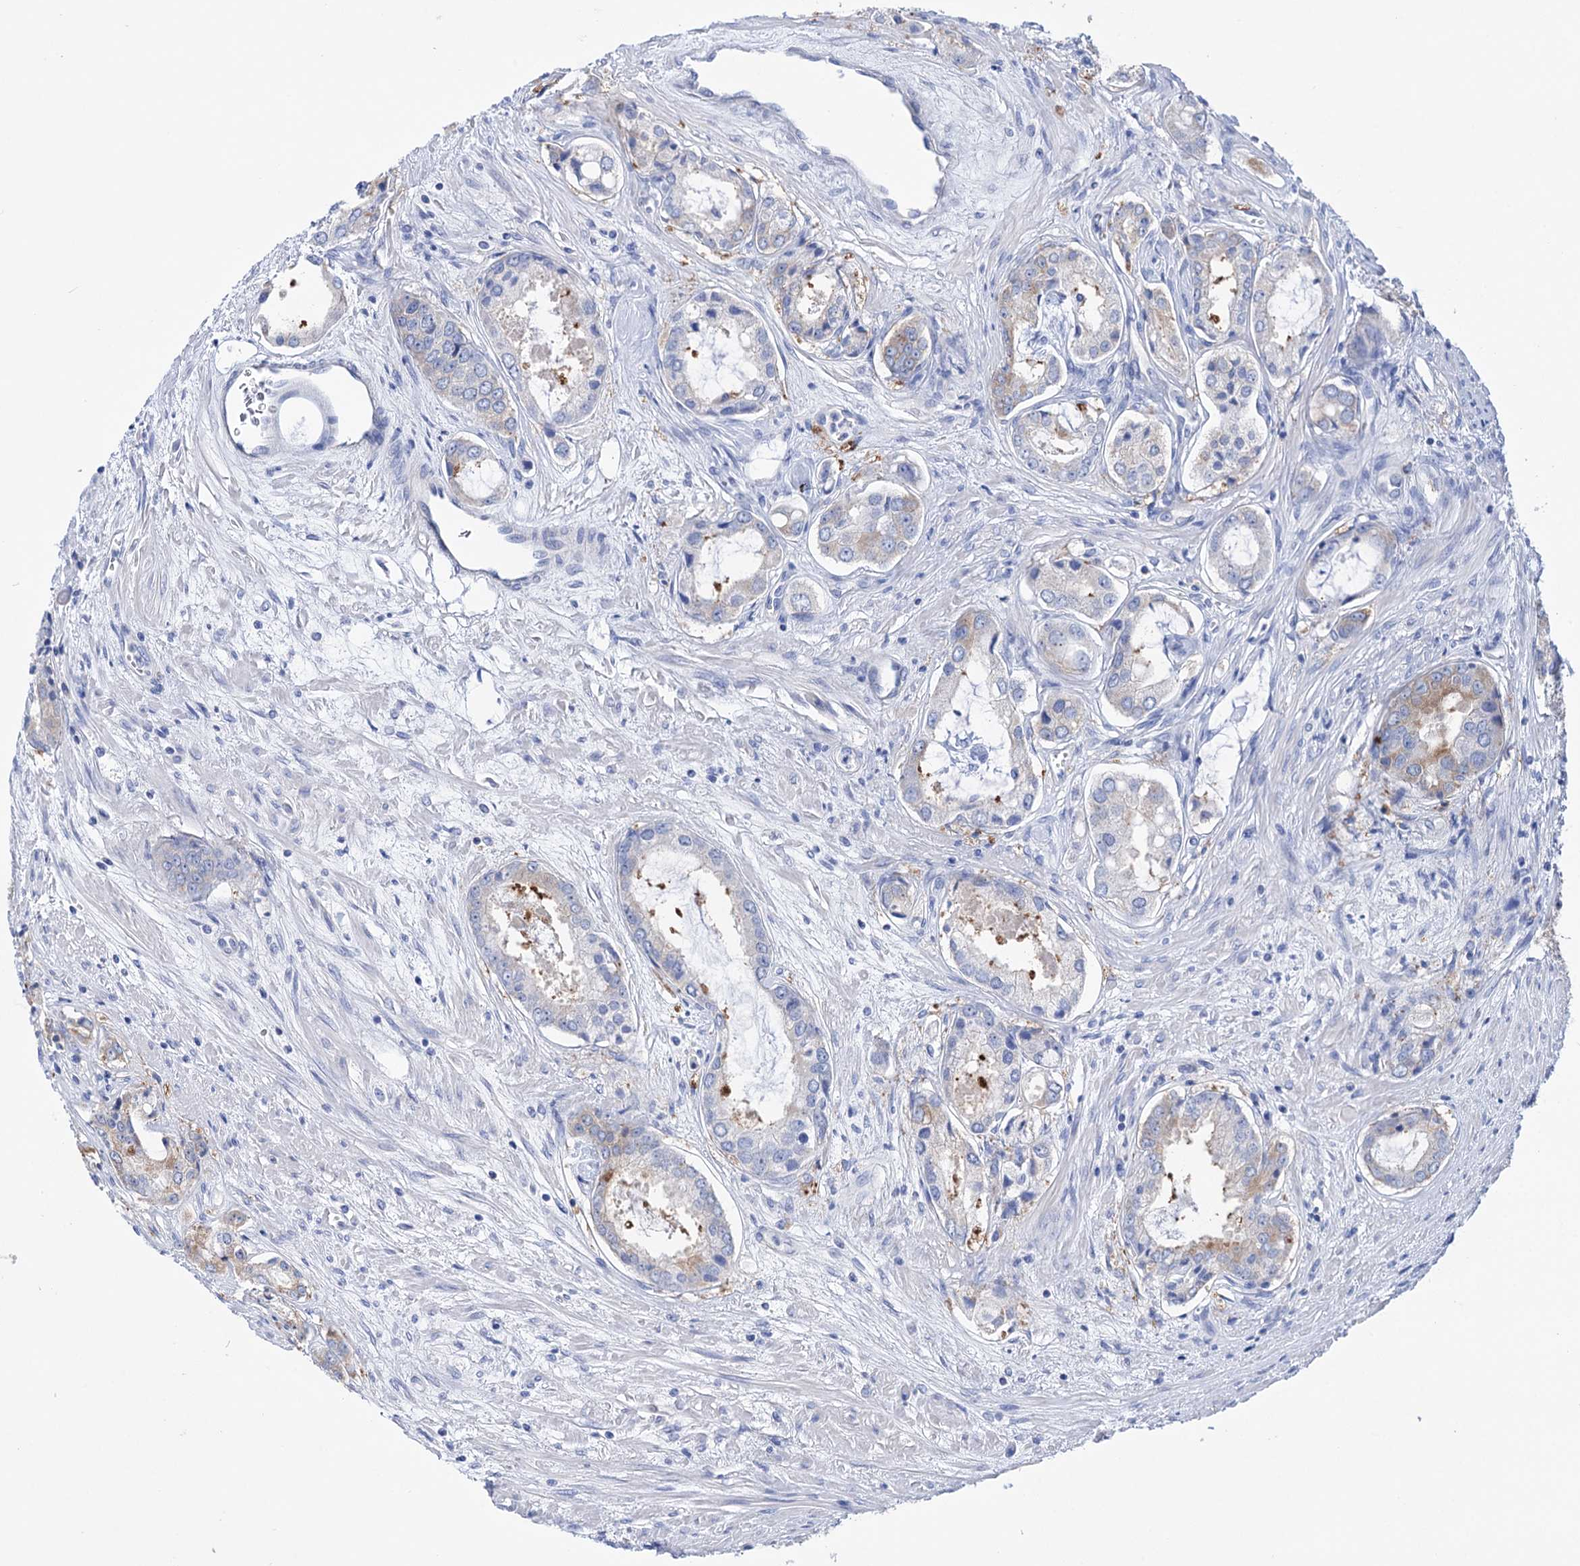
{"staining": {"intensity": "negative", "quantity": "none", "location": "none"}, "tissue": "prostate cancer", "cell_type": "Tumor cells", "image_type": "cancer", "snomed": [{"axis": "morphology", "description": "Adenocarcinoma, Low grade"}, {"axis": "topography", "description": "Prostate"}], "caption": "There is no significant staining in tumor cells of prostate cancer.", "gene": "BBS4", "patient": {"sex": "male", "age": 68}}